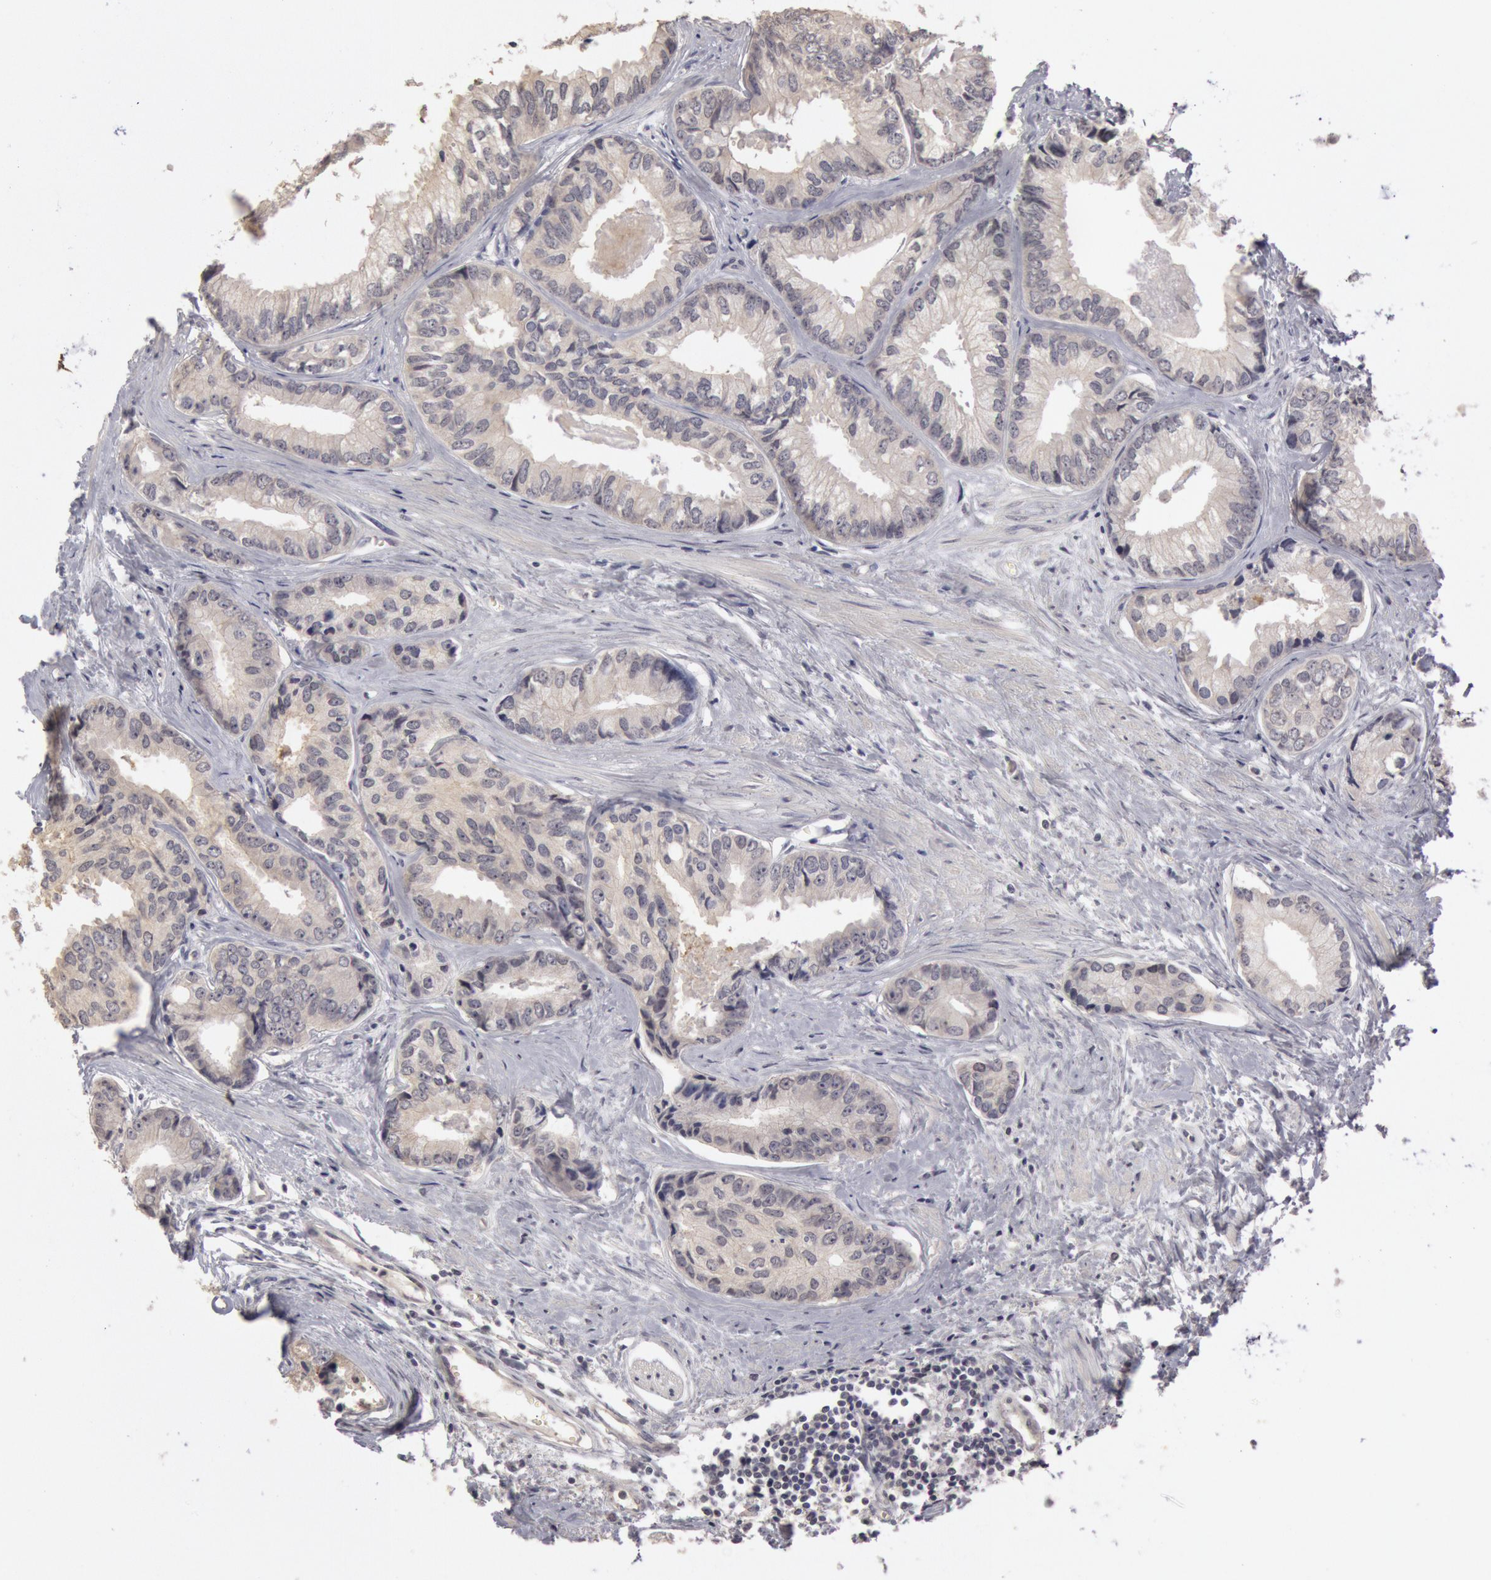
{"staining": {"intensity": "negative", "quantity": "none", "location": "none"}, "tissue": "prostate cancer", "cell_type": "Tumor cells", "image_type": "cancer", "snomed": [{"axis": "morphology", "description": "Adenocarcinoma, High grade"}, {"axis": "topography", "description": "Prostate"}], "caption": "Tumor cells are negative for protein expression in human prostate cancer (high-grade adenocarcinoma).", "gene": "RIMBP3C", "patient": {"sex": "male", "age": 56}}